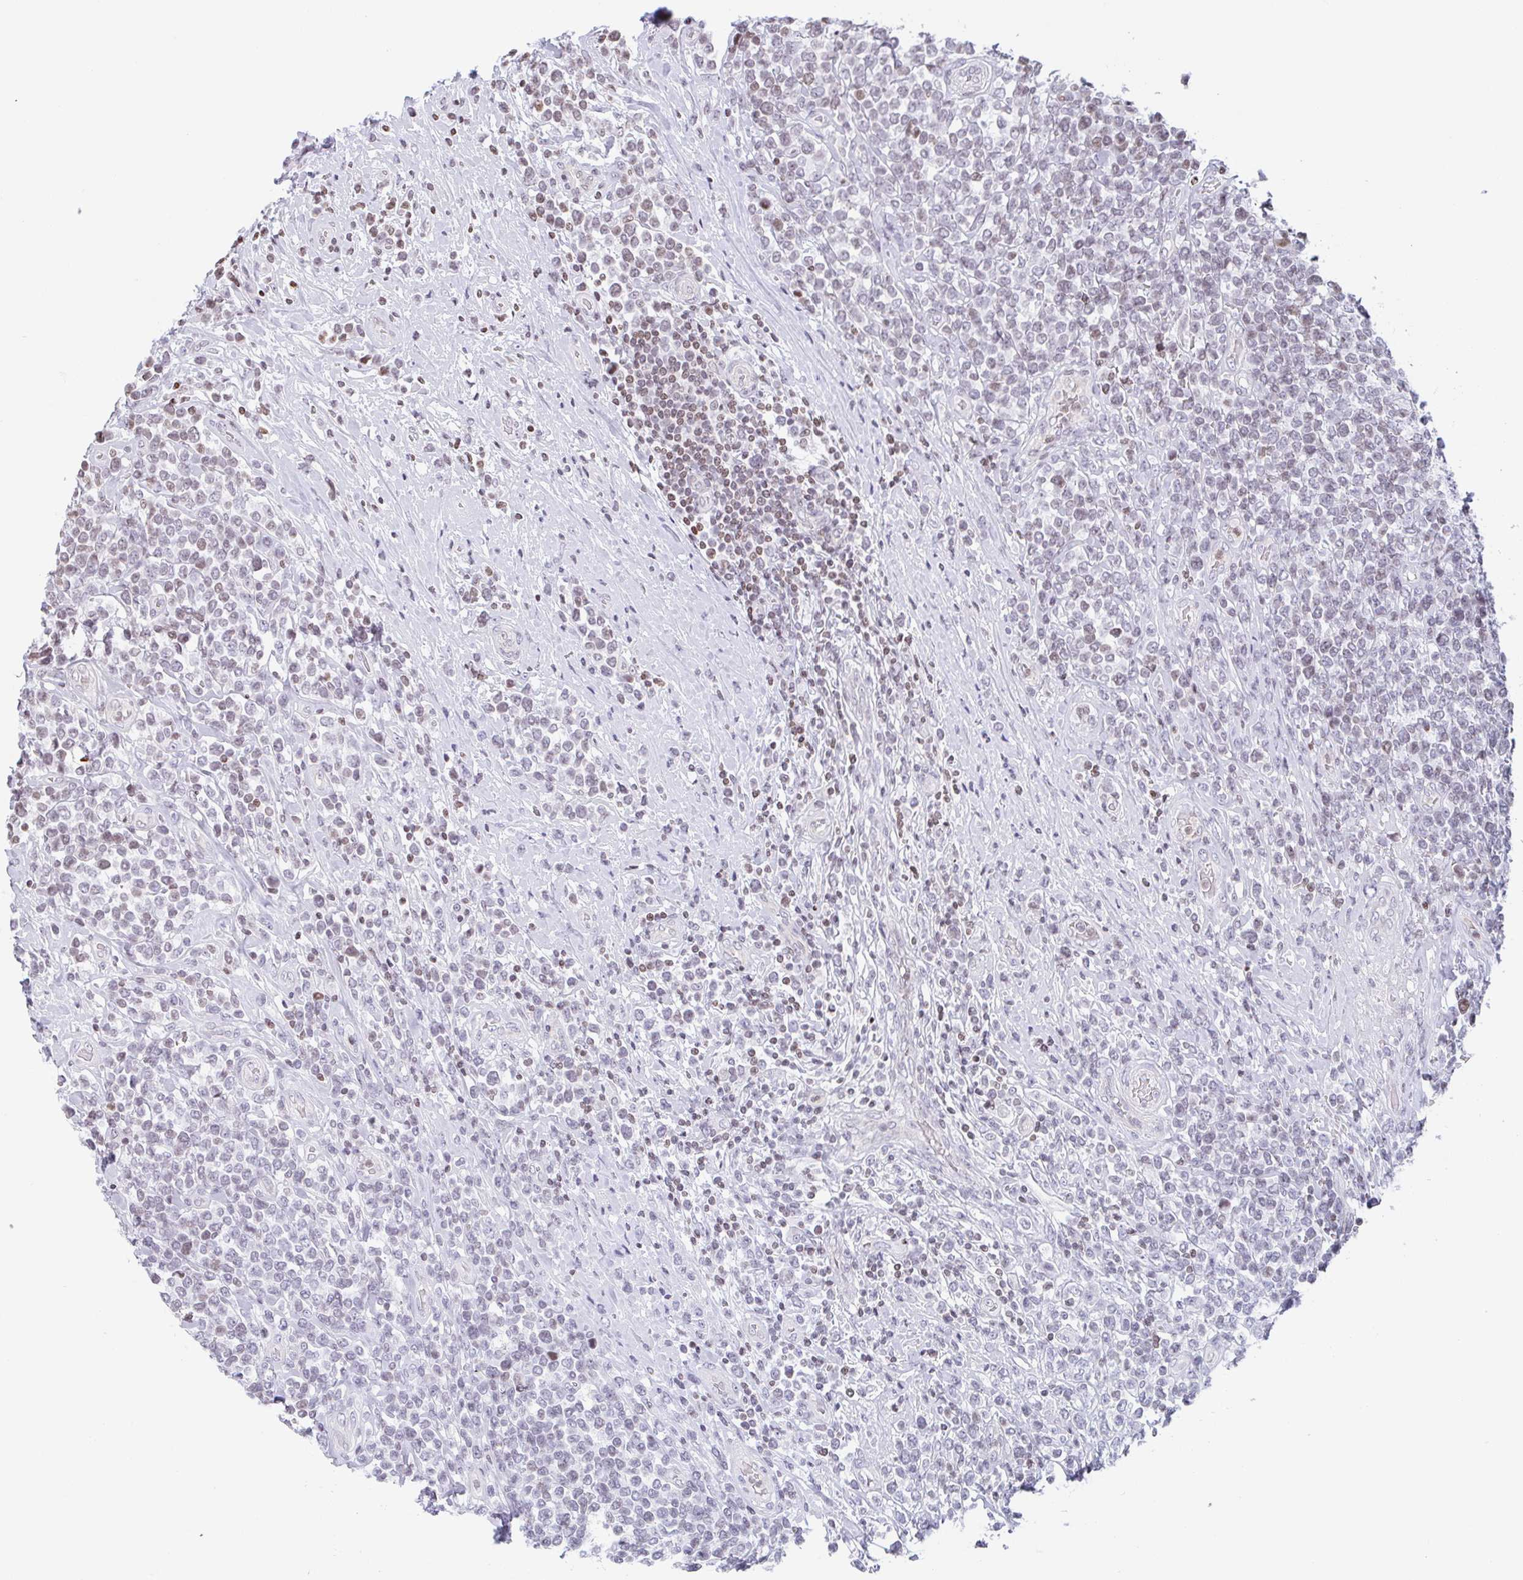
{"staining": {"intensity": "weak", "quantity": "25%-75%", "location": "nuclear"}, "tissue": "lymphoma", "cell_type": "Tumor cells", "image_type": "cancer", "snomed": [{"axis": "morphology", "description": "Malignant lymphoma, non-Hodgkin's type, High grade"}, {"axis": "topography", "description": "Soft tissue"}], "caption": "Lymphoma stained with a protein marker reveals weak staining in tumor cells.", "gene": "NOL6", "patient": {"sex": "female", "age": 56}}